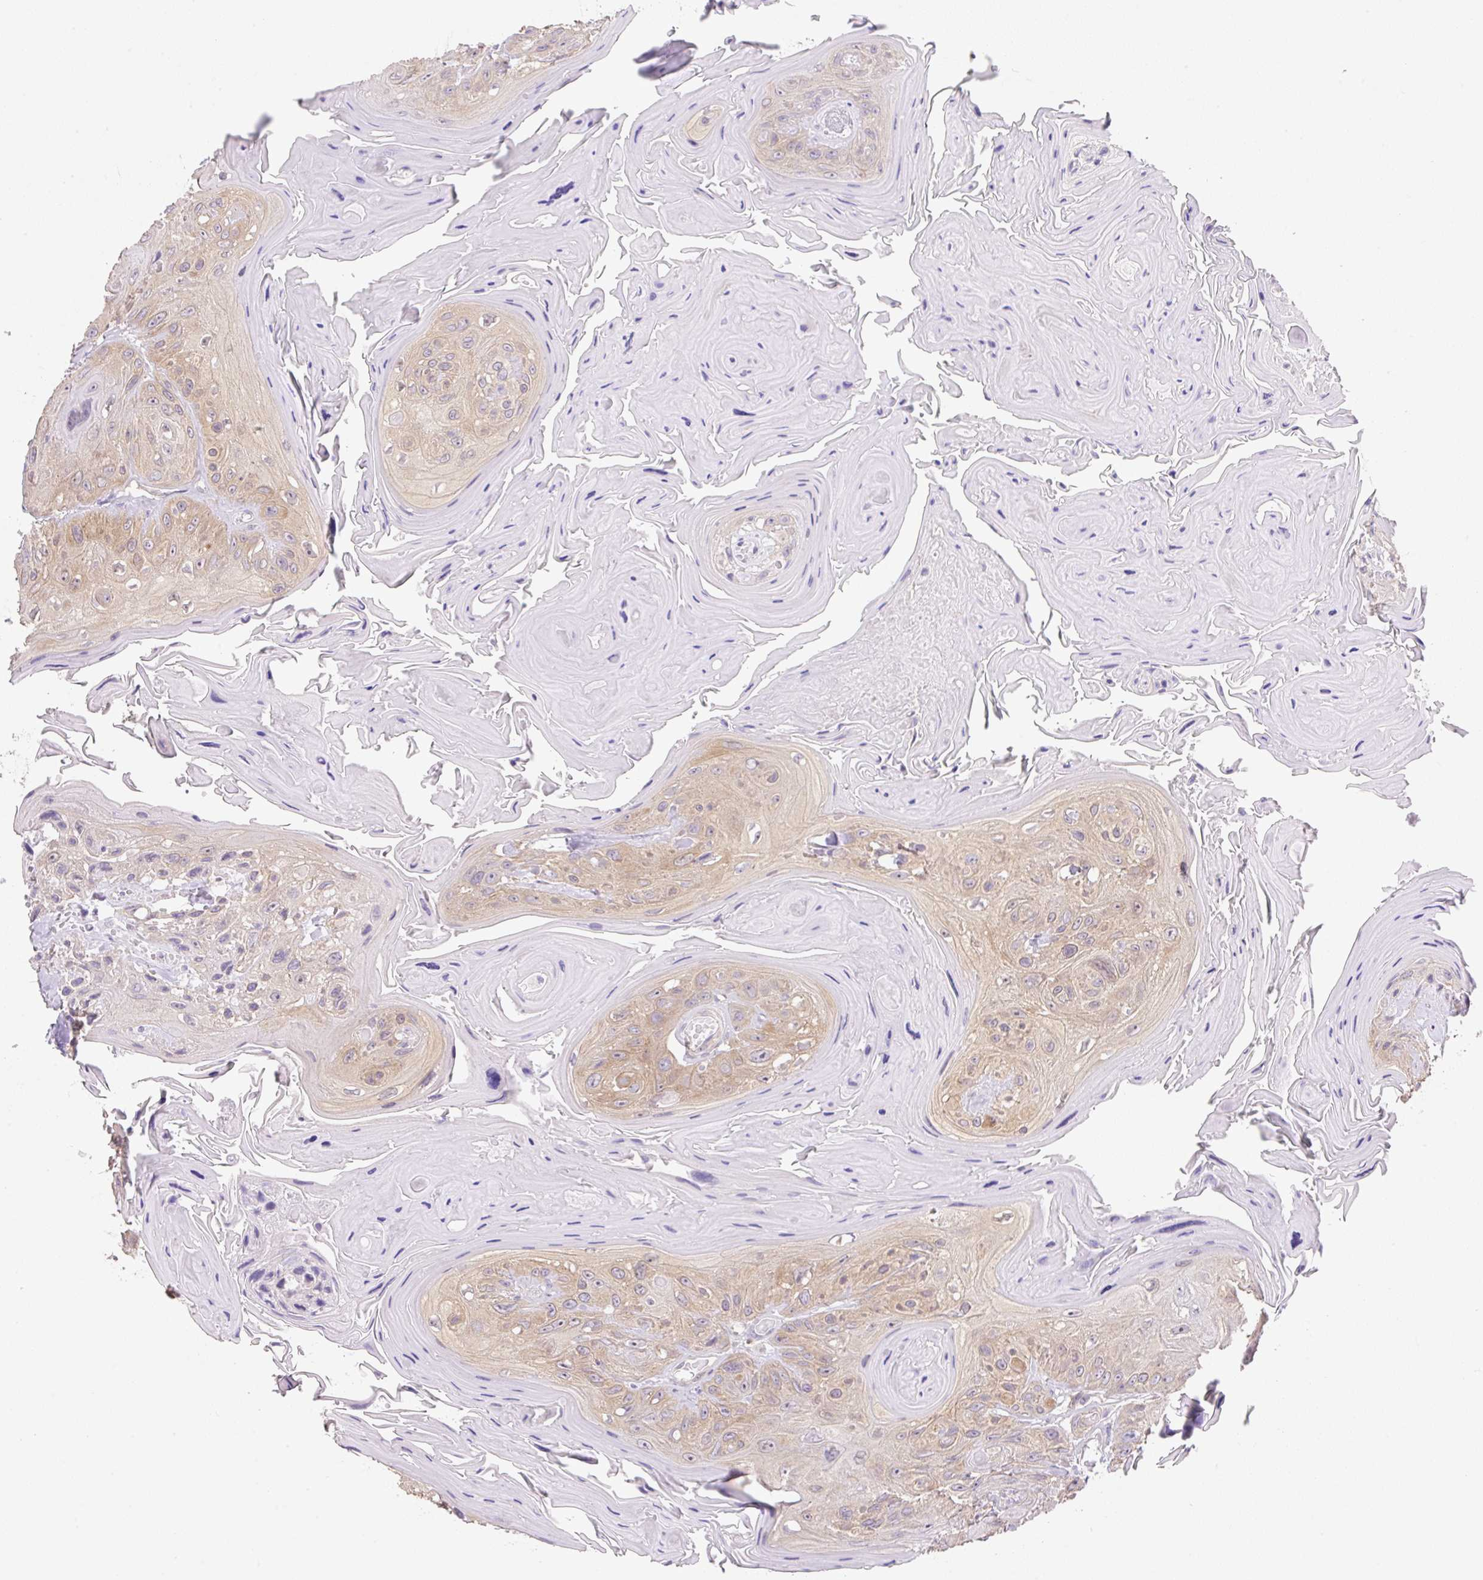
{"staining": {"intensity": "weak", "quantity": ">75%", "location": "cytoplasmic/membranous"}, "tissue": "head and neck cancer", "cell_type": "Tumor cells", "image_type": "cancer", "snomed": [{"axis": "morphology", "description": "Squamous cell carcinoma, NOS"}, {"axis": "topography", "description": "Head-Neck"}], "caption": "Protein staining by IHC displays weak cytoplasmic/membranous staining in about >75% of tumor cells in head and neck squamous cell carcinoma.", "gene": "CAMK2B", "patient": {"sex": "female", "age": 59}}